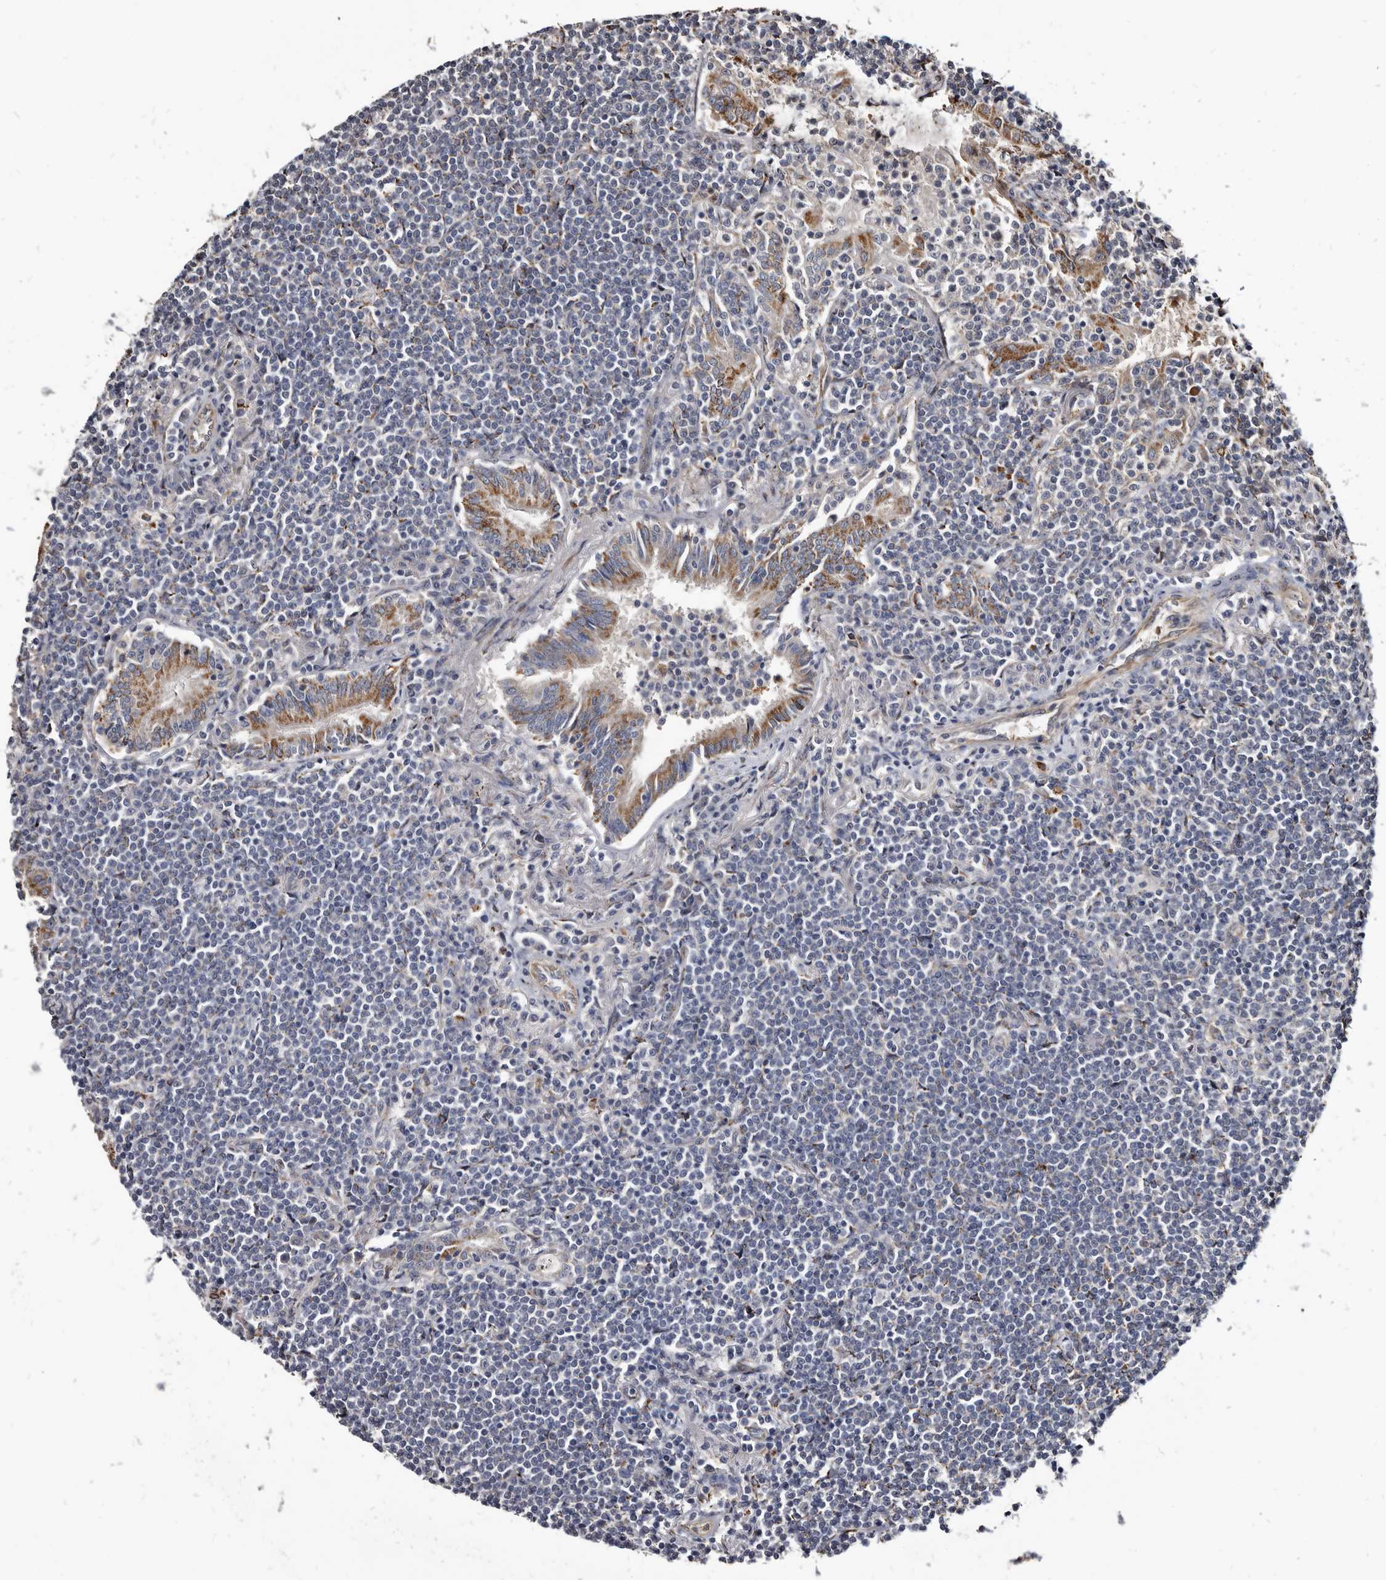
{"staining": {"intensity": "negative", "quantity": "none", "location": "none"}, "tissue": "lymphoma", "cell_type": "Tumor cells", "image_type": "cancer", "snomed": [{"axis": "morphology", "description": "Malignant lymphoma, non-Hodgkin's type, Low grade"}, {"axis": "topography", "description": "Lung"}], "caption": "A micrograph of human lymphoma is negative for staining in tumor cells.", "gene": "CTSA", "patient": {"sex": "female", "age": 71}}